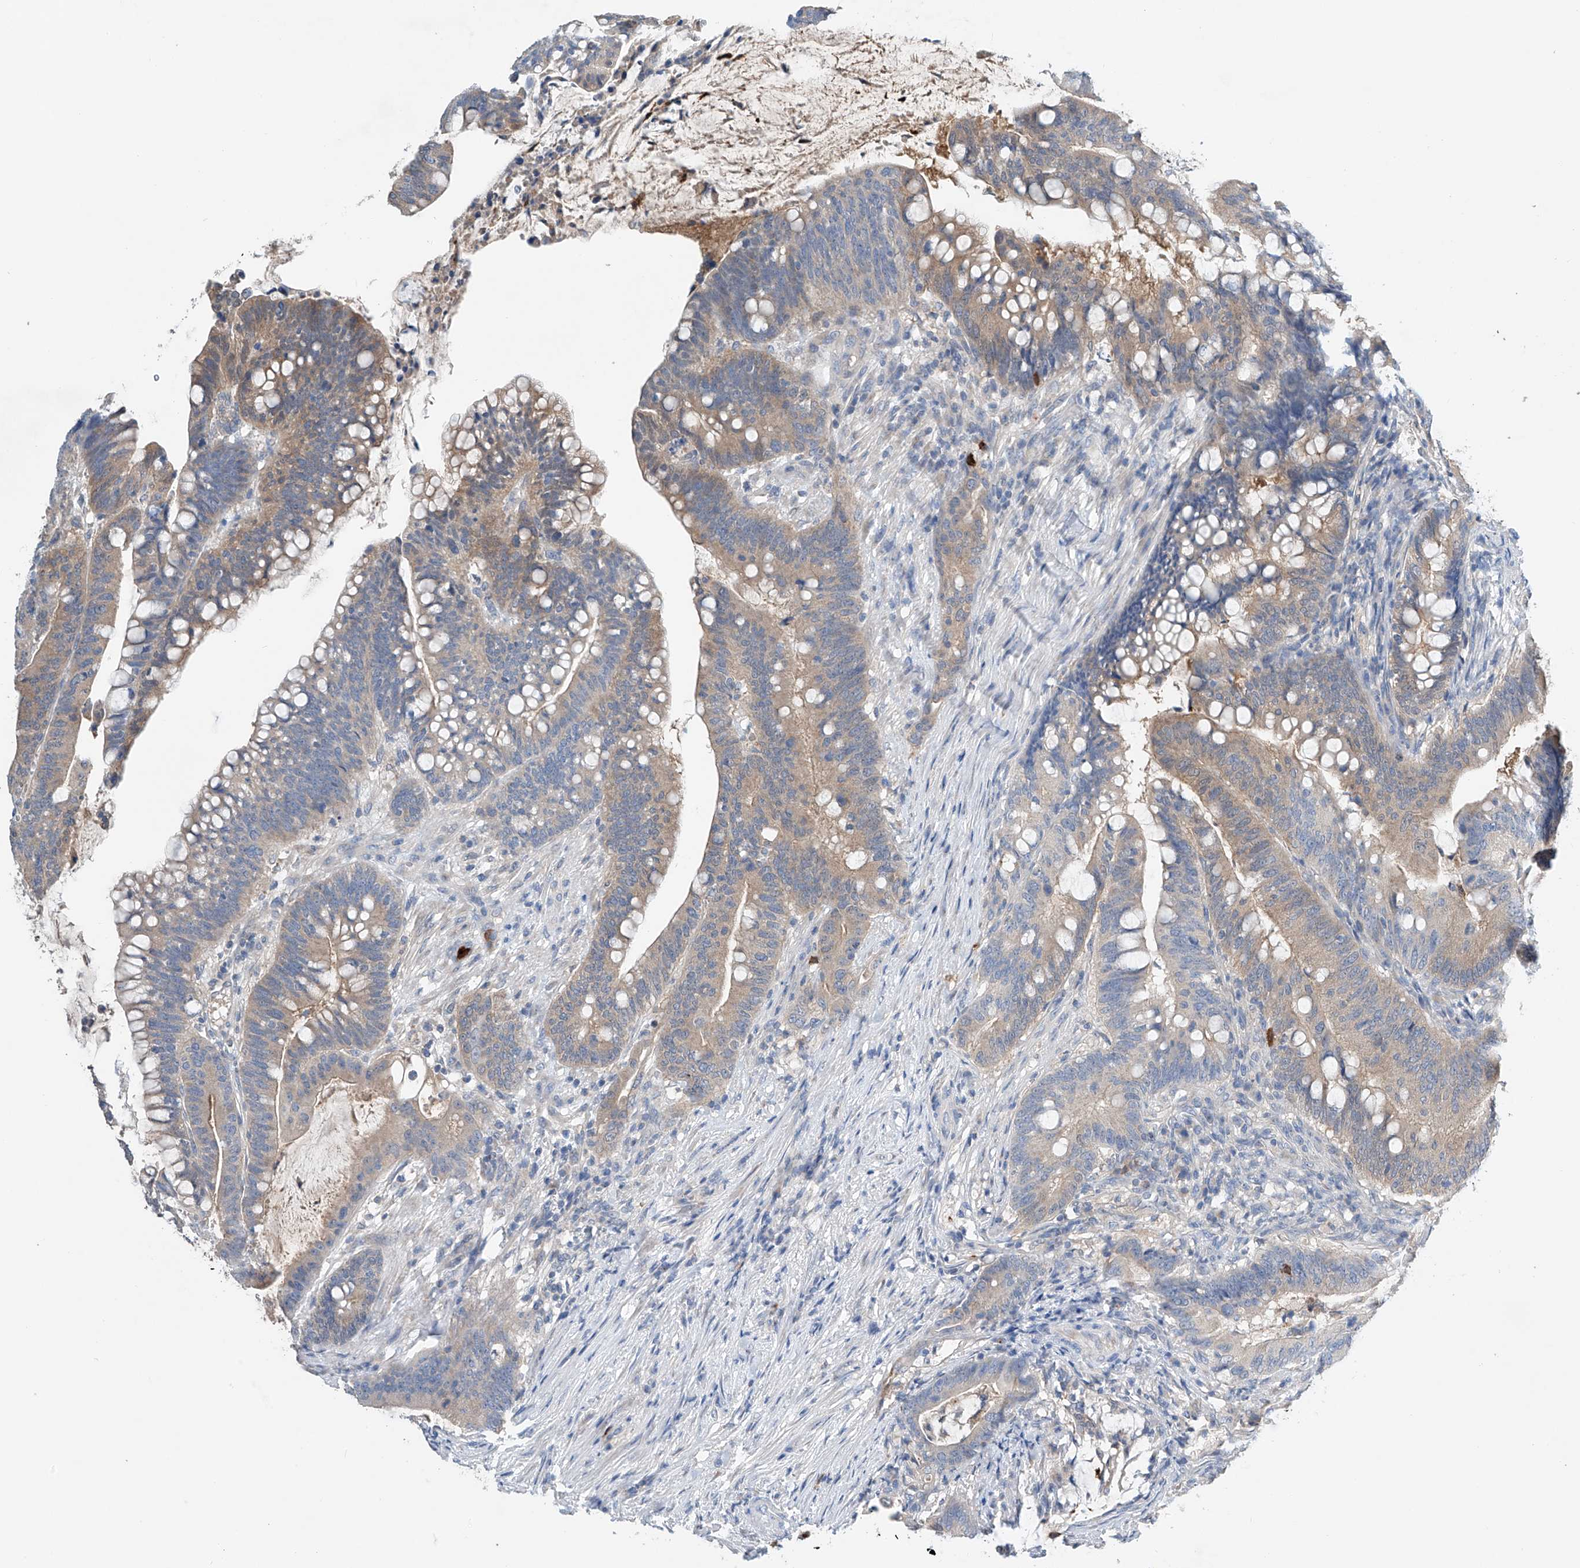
{"staining": {"intensity": "weak", "quantity": "25%-75%", "location": "cytoplasmic/membranous"}, "tissue": "colorectal cancer", "cell_type": "Tumor cells", "image_type": "cancer", "snomed": [{"axis": "morphology", "description": "Adenocarcinoma, NOS"}, {"axis": "topography", "description": "Colon"}], "caption": "Tumor cells exhibit low levels of weak cytoplasmic/membranous positivity in approximately 25%-75% of cells in adenocarcinoma (colorectal).", "gene": "GPC4", "patient": {"sex": "female", "age": 66}}